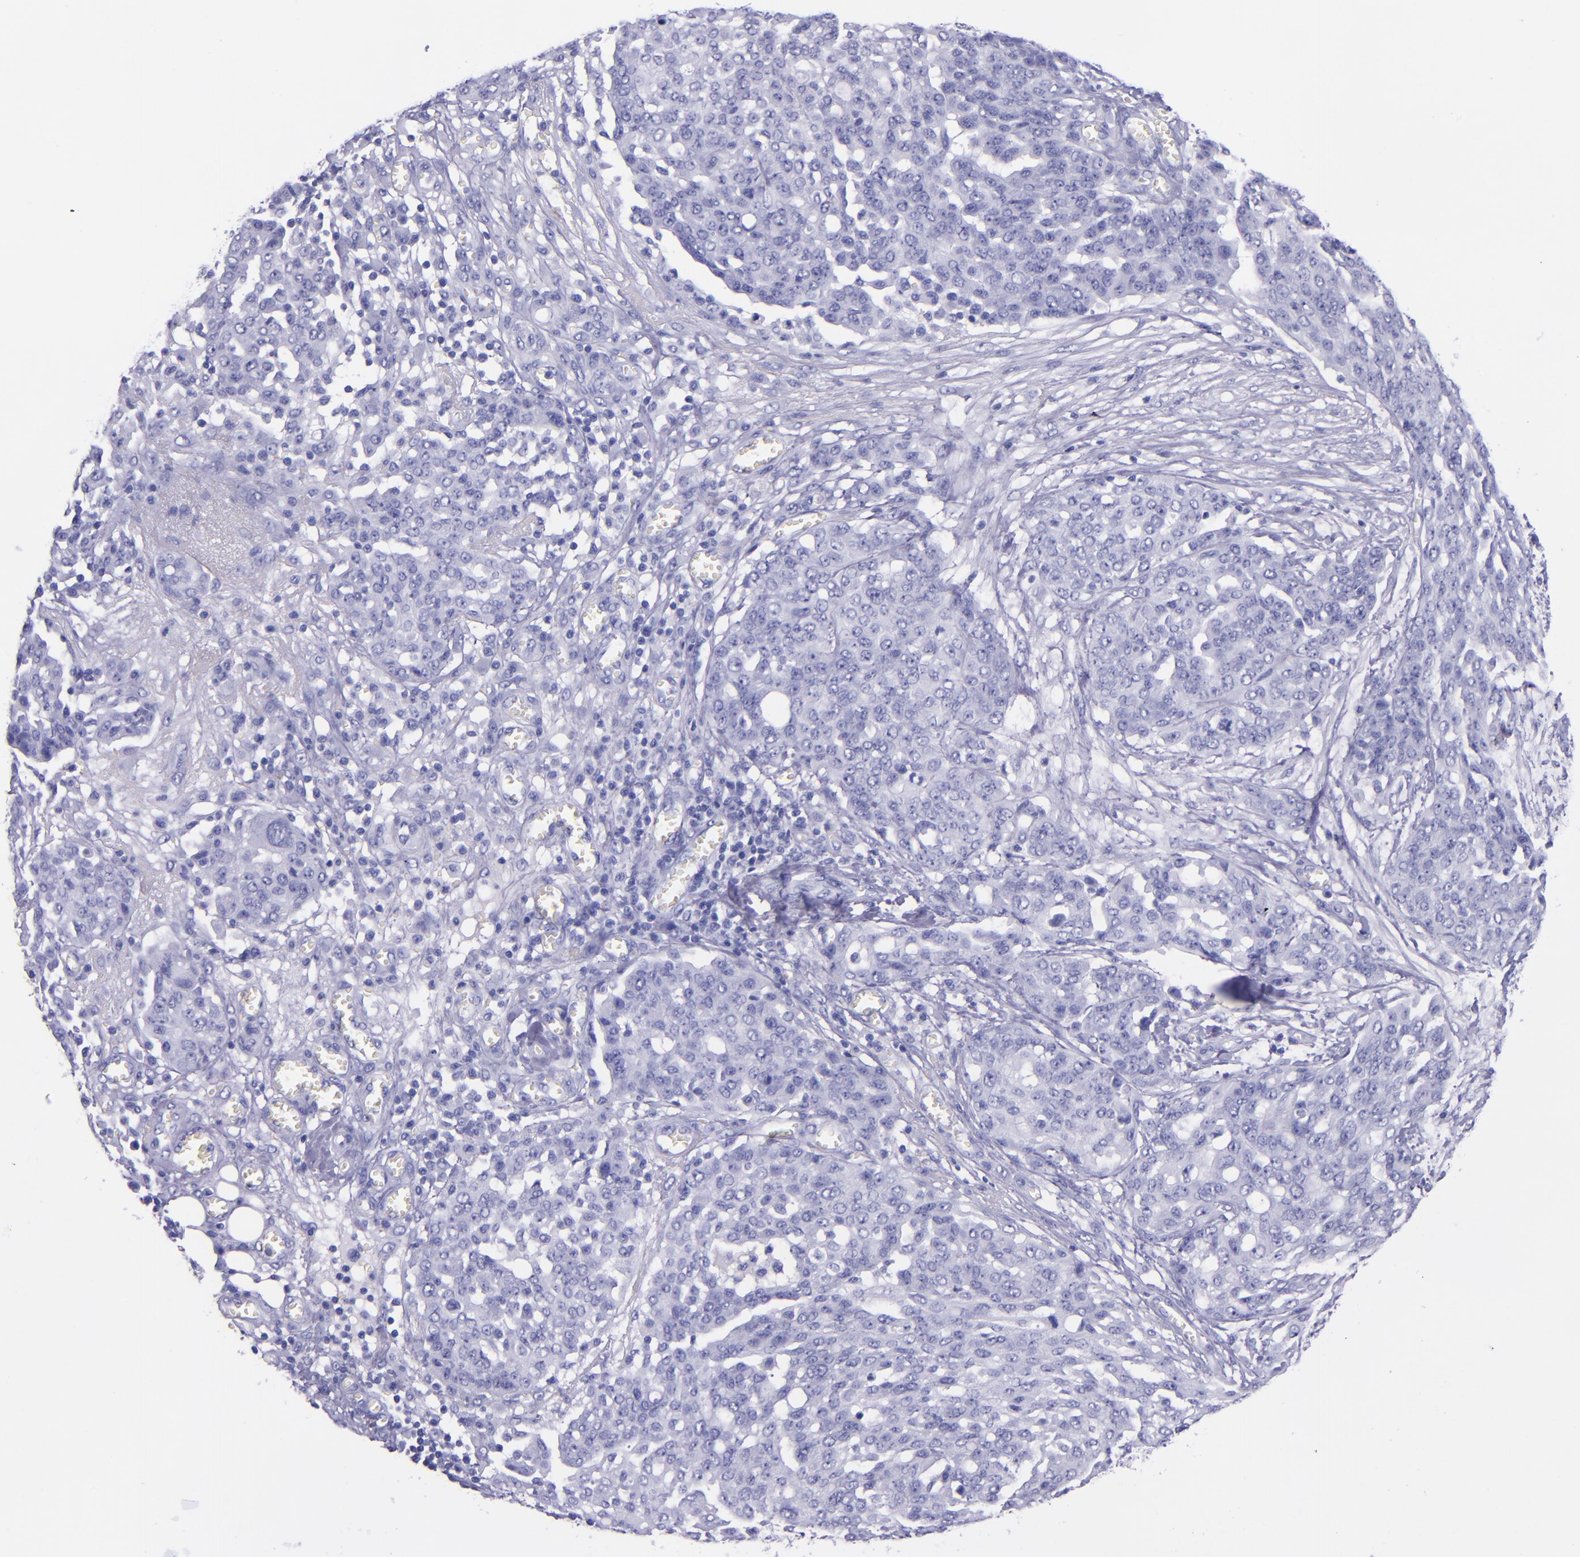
{"staining": {"intensity": "negative", "quantity": "none", "location": "none"}, "tissue": "ovarian cancer", "cell_type": "Tumor cells", "image_type": "cancer", "snomed": [{"axis": "morphology", "description": "Cystadenocarcinoma, serous, NOS"}, {"axis": "topography", "description": "Soft tissue"}, {"axis": "topography", "description": "Ovary"}], "caption": "Image shows no protein expression in tumor cells of ovarian cancer (serous cystadenocarcinoma) tissue.", "gene": "MBP", "patient": {"sex": "female", "age": 57}}